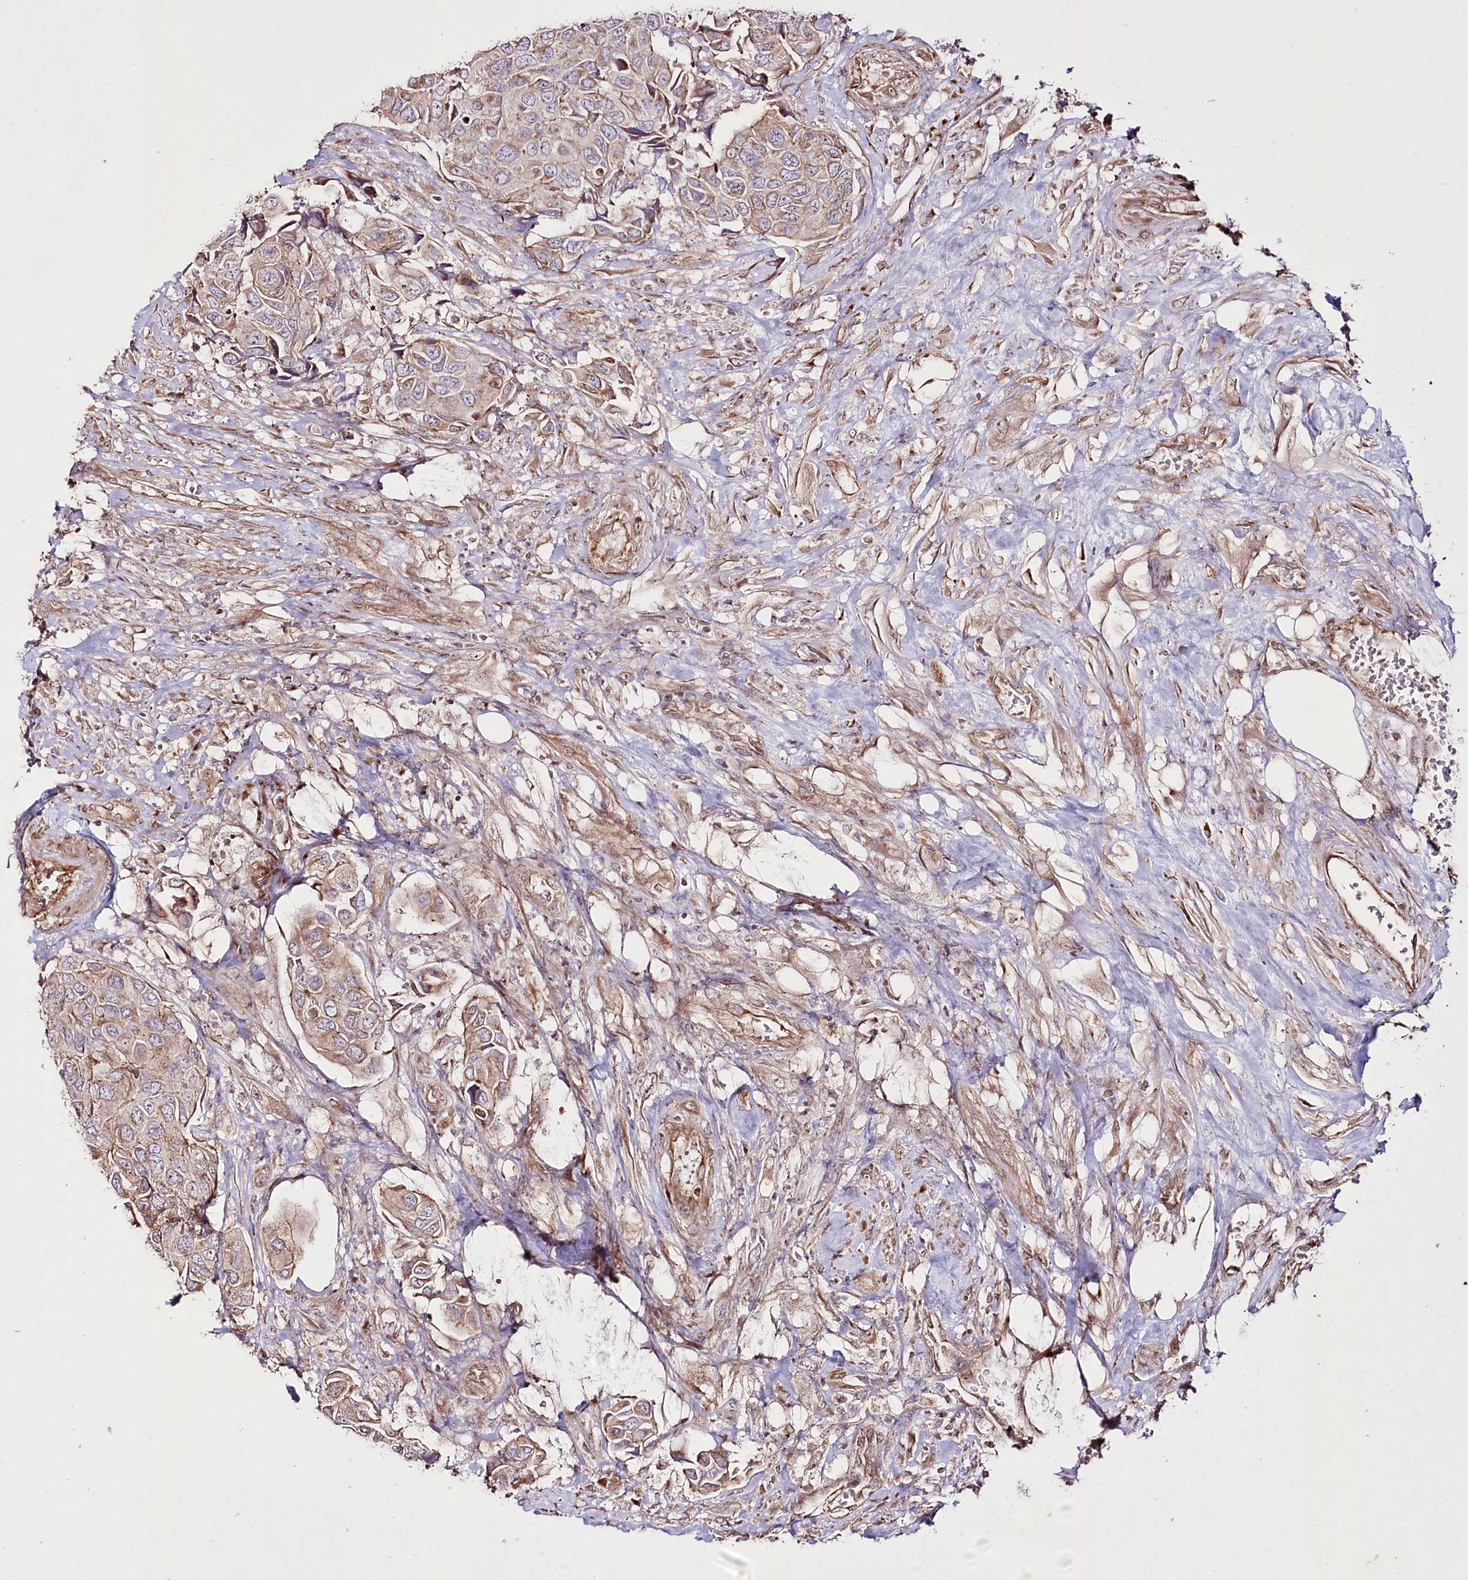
{"staining": {"intensity": "moderate", "quantity": "25%-75%", "location": "cytoplasmic/membranous"}, "tissue": "urothelial cancer", "cell_type": "Tumor cells", "image_type": "cancer", "snomed": [{"axis": "morphology", "description": "Urothelial carcinoma, High grade"}, {"axis": "topography", "description": "Urinary bladder"}], "caption": "An IHC micrograph of tumor tissue is shown. Protein staining in brown labels moderate cytoplasmic/membranous positivity in urothelial carcinoma (high-grade) within tumor cells. (Stains: DAB in brown, nuclei in blue, Microscopy: brightfield microscopy at high magnification).", "gene": "REXO2", "patient": {"sex": "male", "age": 74}}